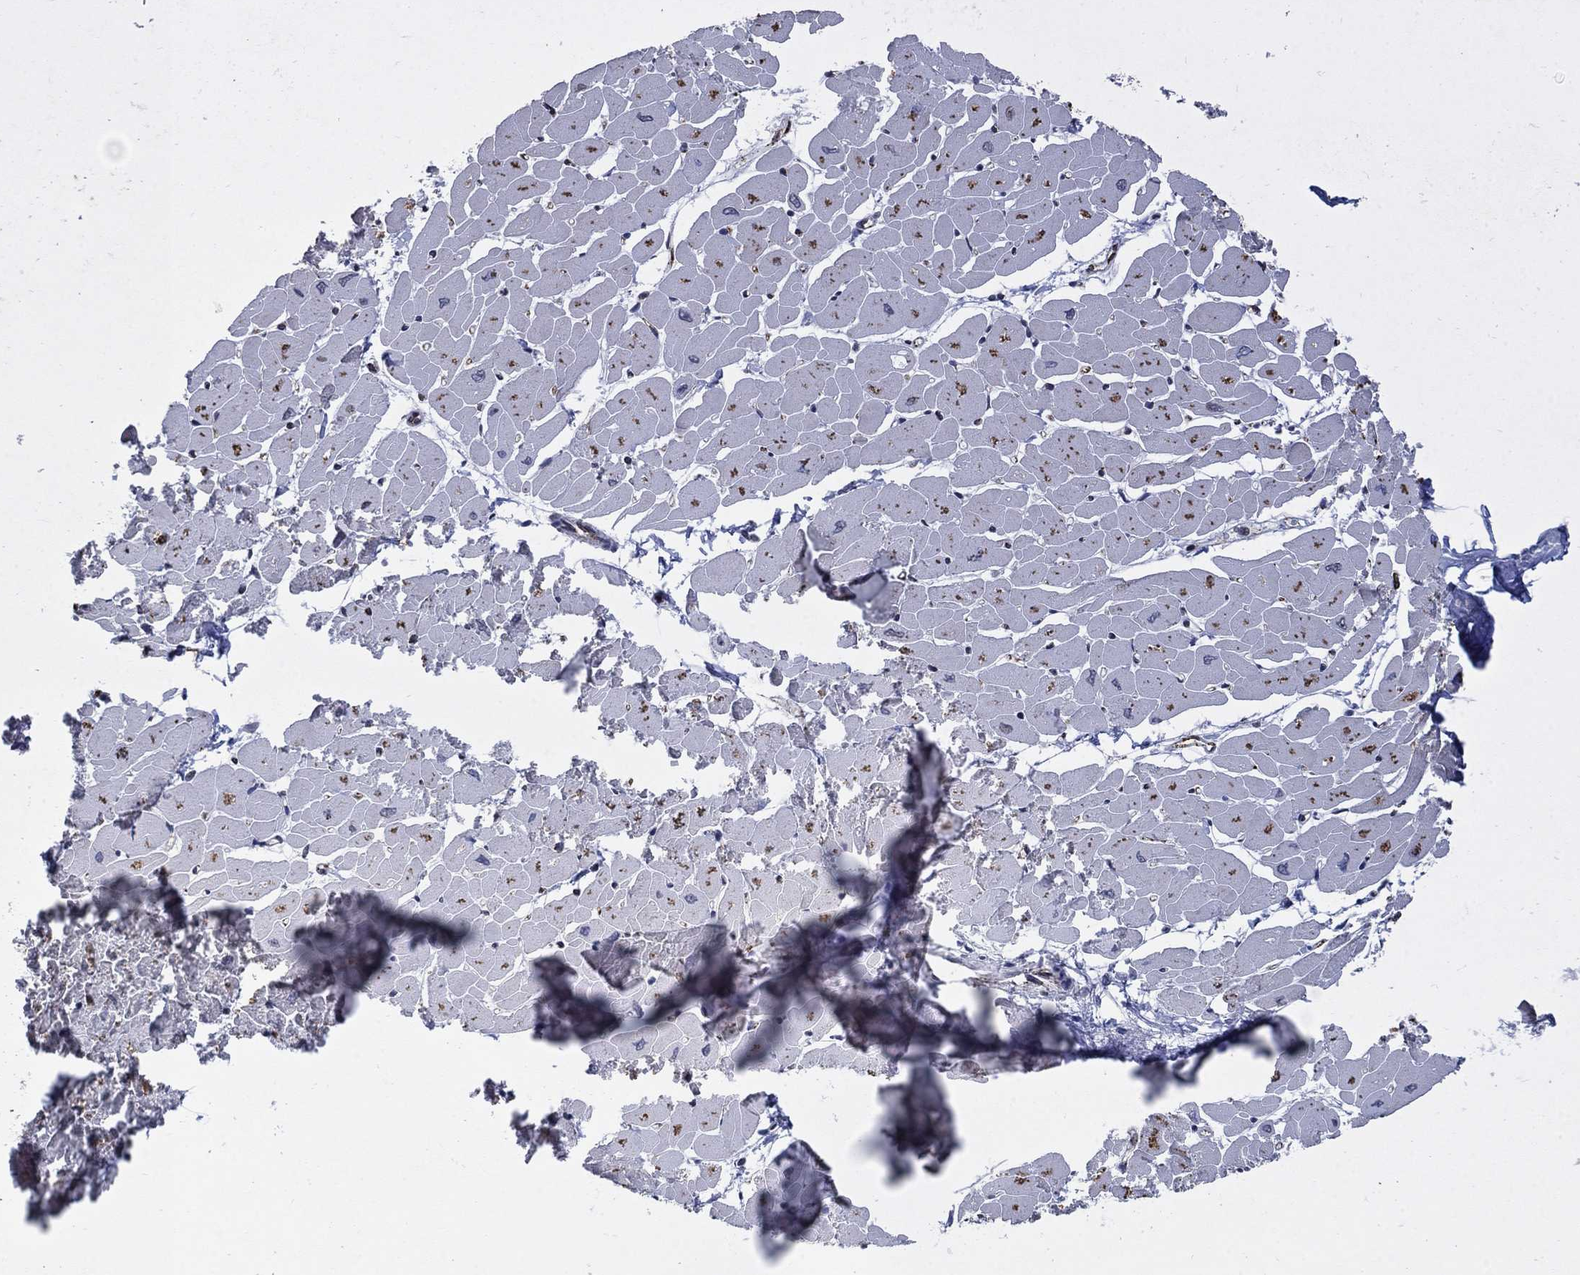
{"staining": {"intensity": "negative", "quantity": "none", "location": "none"}, "tissue": "heart muscle", "cell_type": "Cardiomyocytes", "image_type": "normal", "snomed": [{"axis": "morphology", "description": "Normal tissue, NOS"}, {"axis": "topography", "description": "Heart"}], "caption": "Immunohistochemistry image of normal heart muscle: heart muscle stained with DAB (3,3'-diaminobenzidine) demonstrates no significant protein expression in cardiomyocytes.", "gene": "TINAG", "patient": {"sex": "male", "age": 57}}